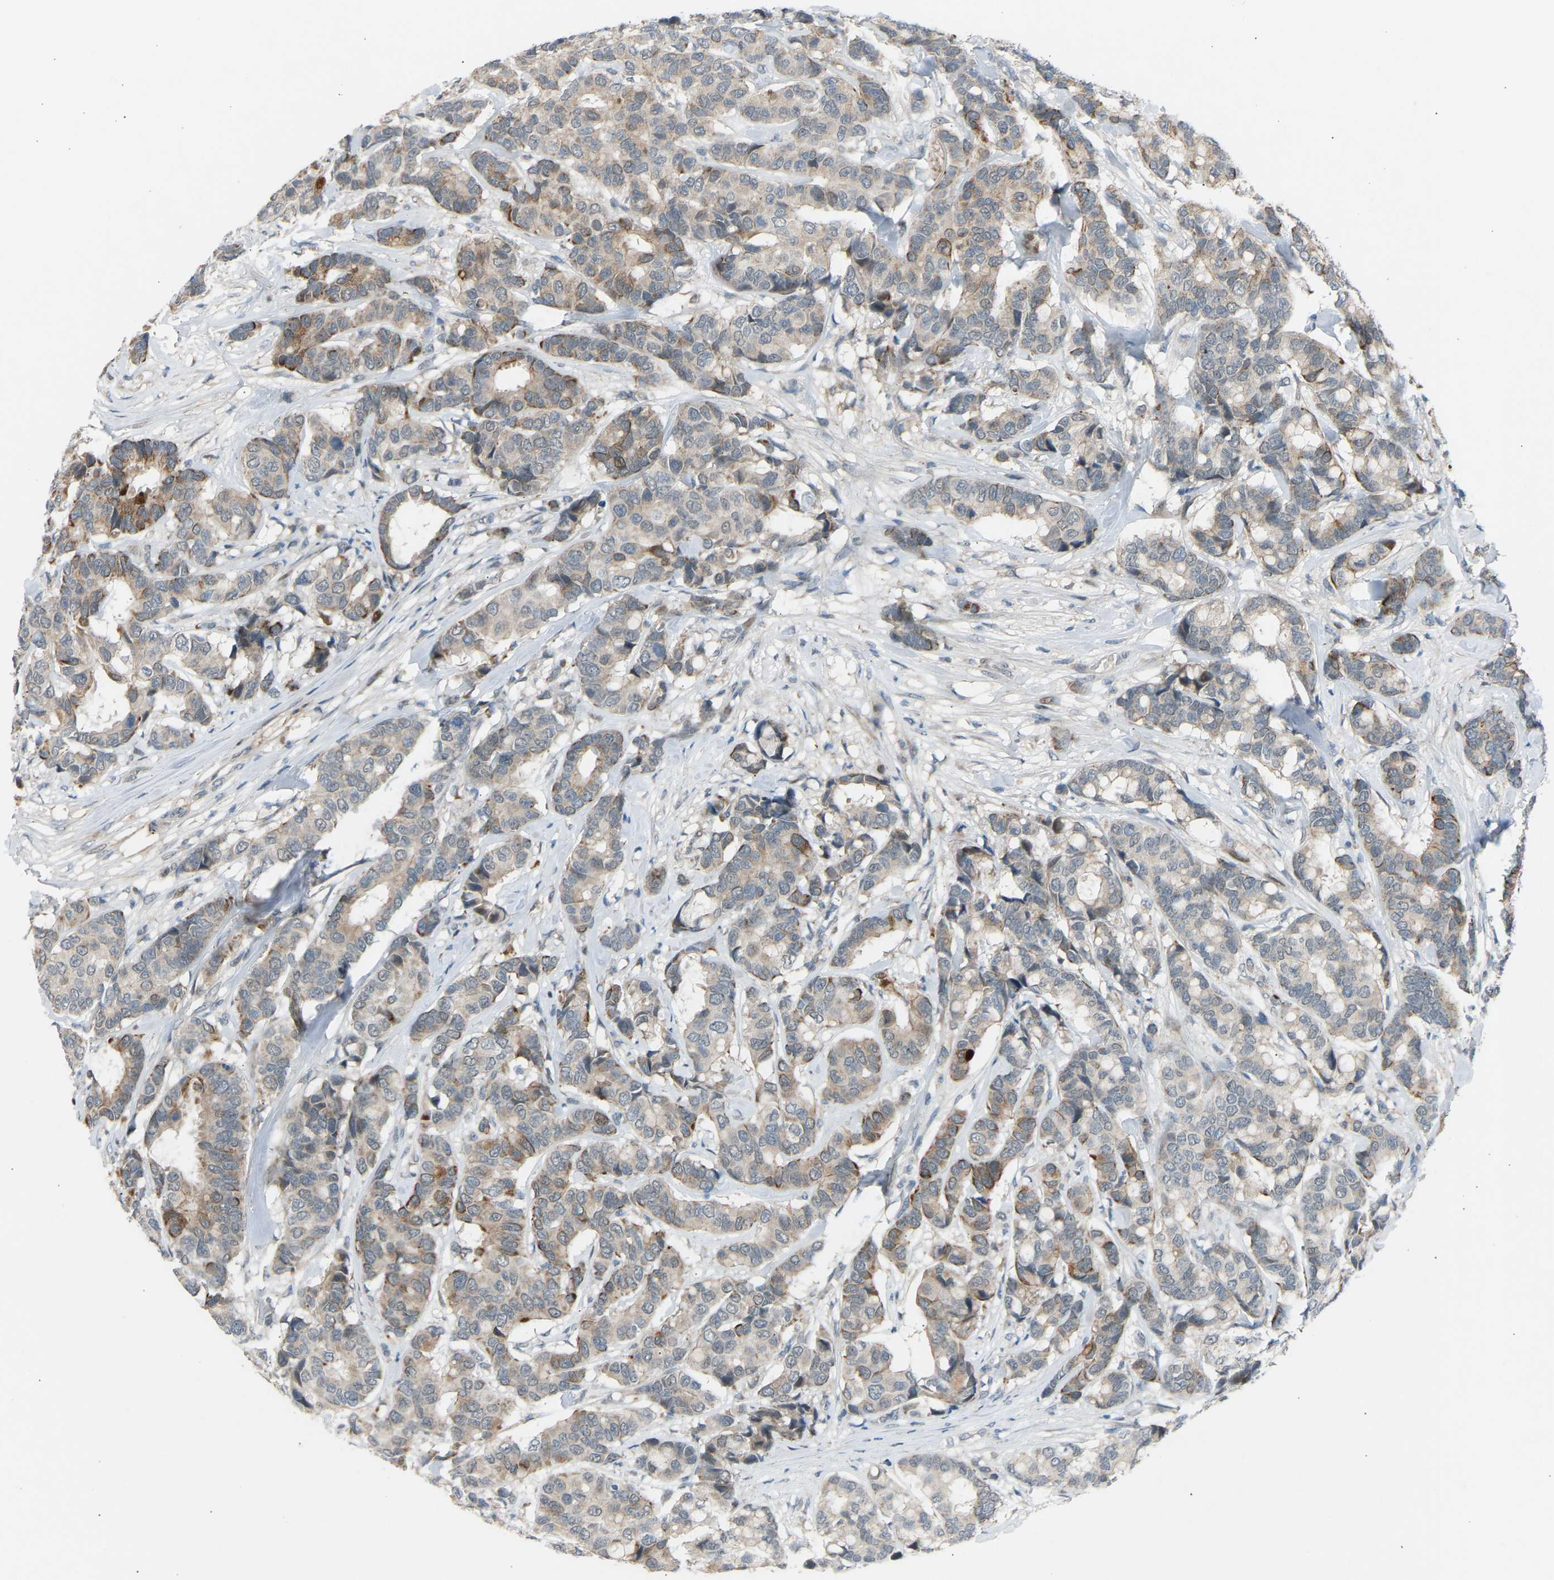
{"staining": {"intensity": "moderate", "quantity": "<25%", "location": "cytoplasmic/membranous"}, "tissue": "breast cancer", "cell_type": "Tumor cells", "image_type": "cancer", "snomed": [{"axis": "morphology", "description": "Duct carcinoma"}, {"axis": "topography", "description": "Breast"}], "caption": "The photomicrograph shows a brown stain indicating the presence of a protein in the cytoplasmic/membranous of tumor cells in infiltrating ductal carcinoma (breast).", "gene": "VPS41", "patient": {"sex": "female", "age": 87}}